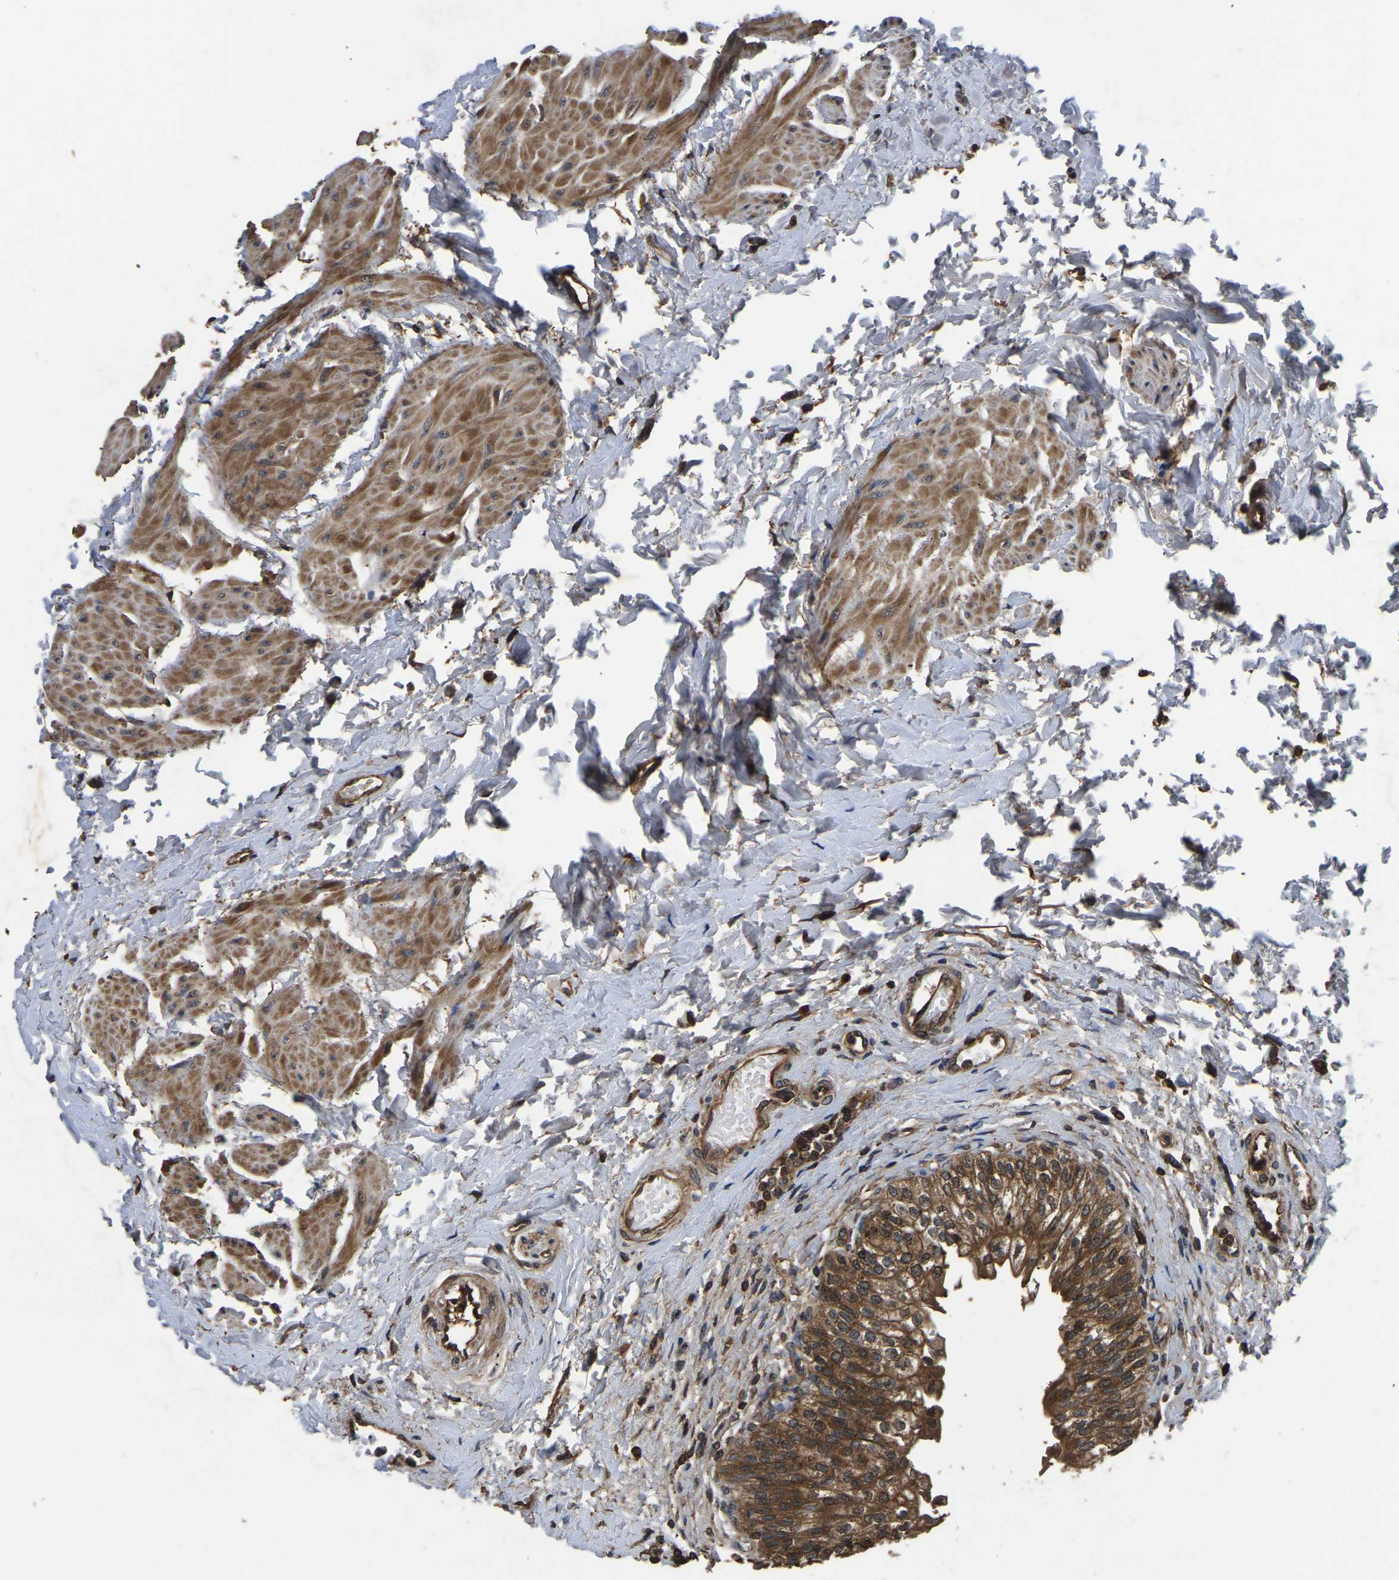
{"staining": {"intensity": "moderate", "quantity": ">75%", "location": "cytoplasmic/membranous"}, "tissue": "urinary bladder", "cell_type": "Urothelial cells", "image_type": "normal", "snomed": [{"axis": "morphology", "description": "Normal tissue, NOS"}, {"axis": "topography", "description": "Urinary bladder"}], "caption": "IHC histopathology image of normal urinary bladder: urinary bladder stained using immunohistochemistry displays medium levels of moderate protein expression localized specifically in the cytoplasmic/membranous of urothelial cells, appearing as a cytoplasmic/membranous brown color.", "gene": "CRYZL1", "patient": {"sex": "male", "age": 55}}